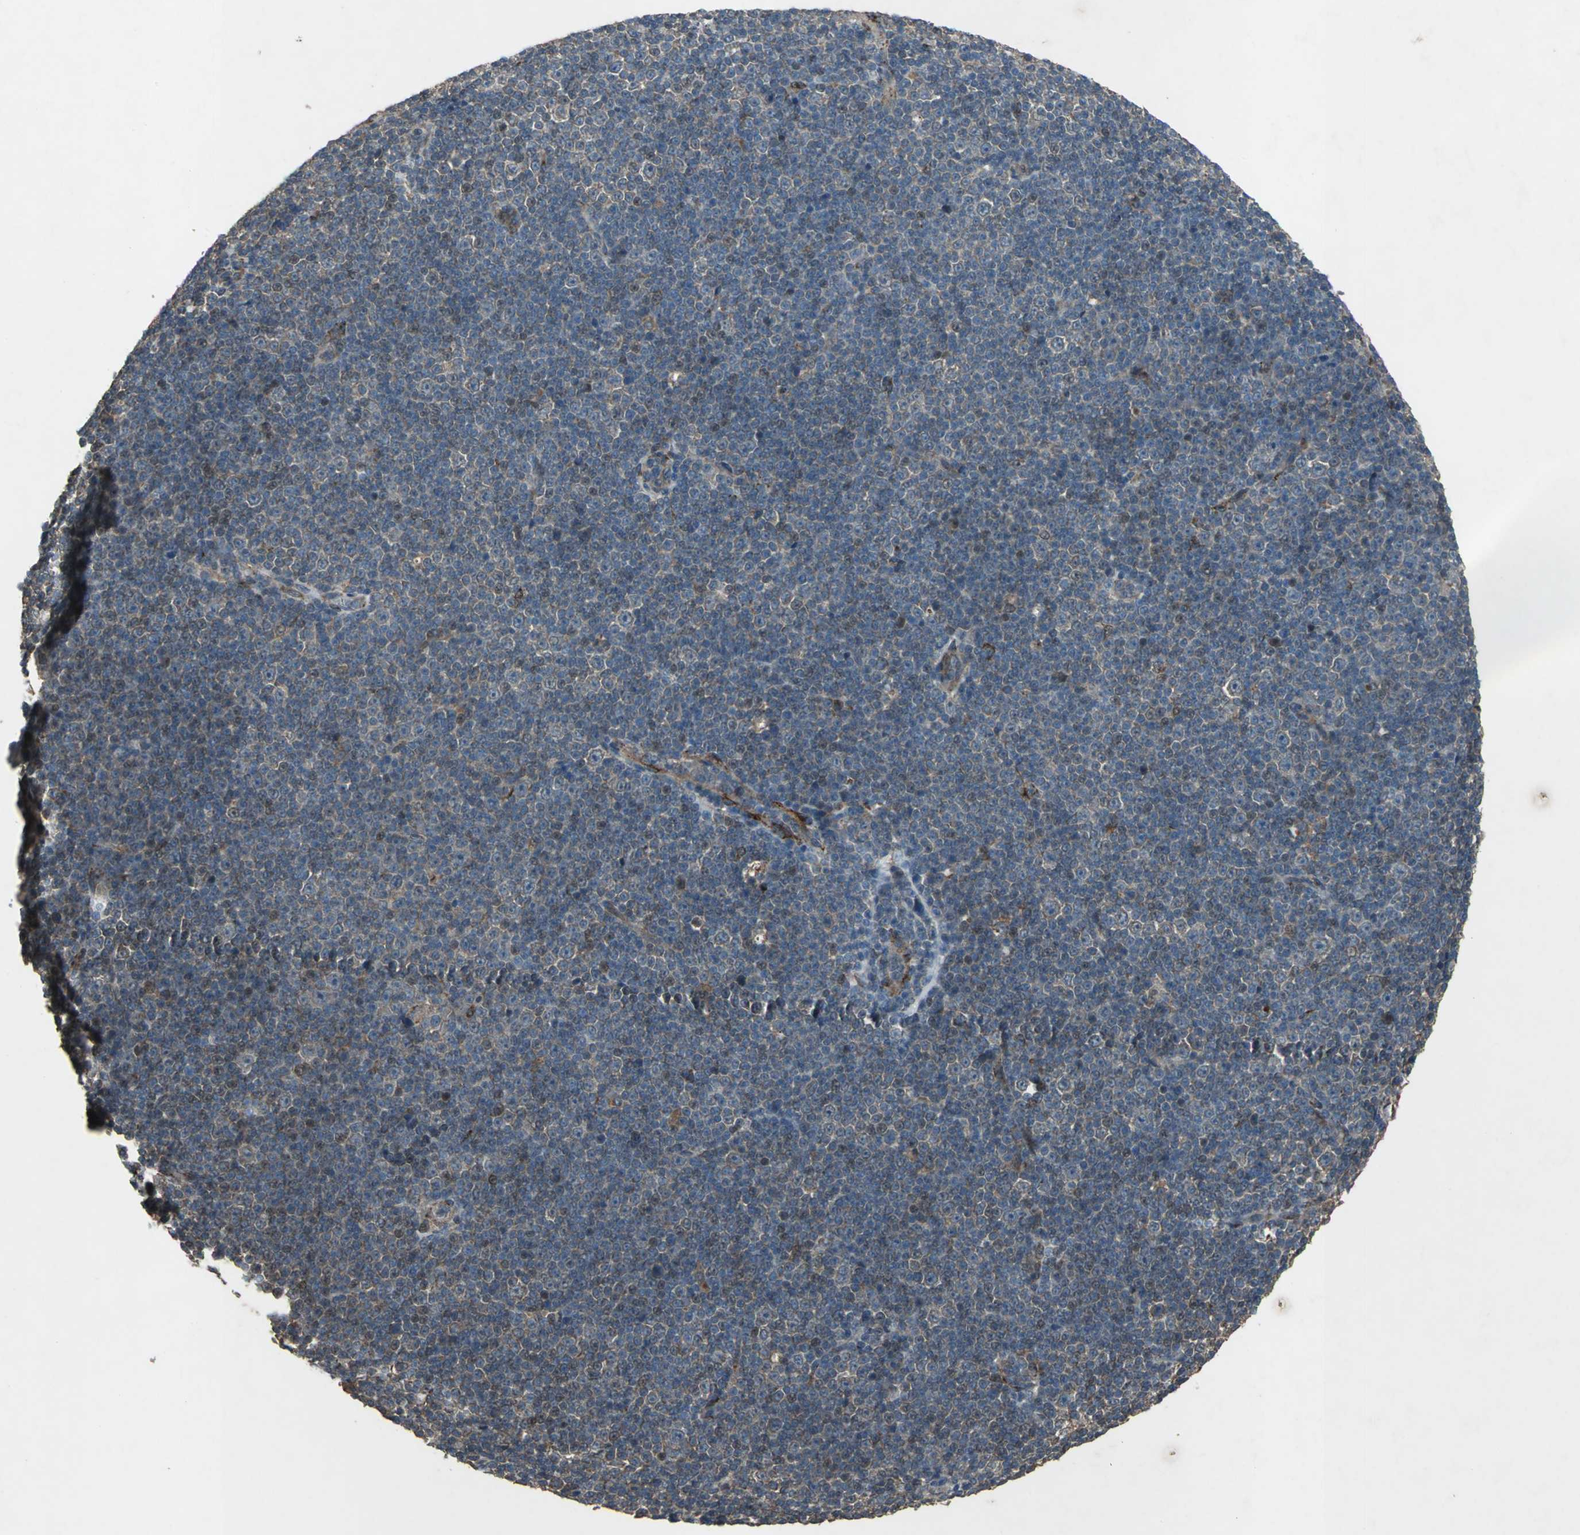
{"staining": {"intensity": "weak", "quantity": ">75%", "location": "cytoplasmic/membranous"}, "tissue": "lymphoma", "cell_type": "Tumor cells", "image_type": "cancer", "snomed": [{"axis": "morphology", "description": "Malignant lymphoma, non-Hodgkin's type, Low grade"}, {"axis": "topography", "description": "Lymph node"}], "caption": "IHC of low-grade malignant lymphoma, non-Hodgkin's type shows low levels of weak cytoplasmic/membranous staining in about >75% of tumor cells. The staining is performed using DAB (3,3'-diaminobenzidine) brown chromogen to label protein expression. The nuclei are counter-stained blue using hematoxylin.", "gene": "SEPTIN4", "patient": {"sex": "female", "age": 67}}